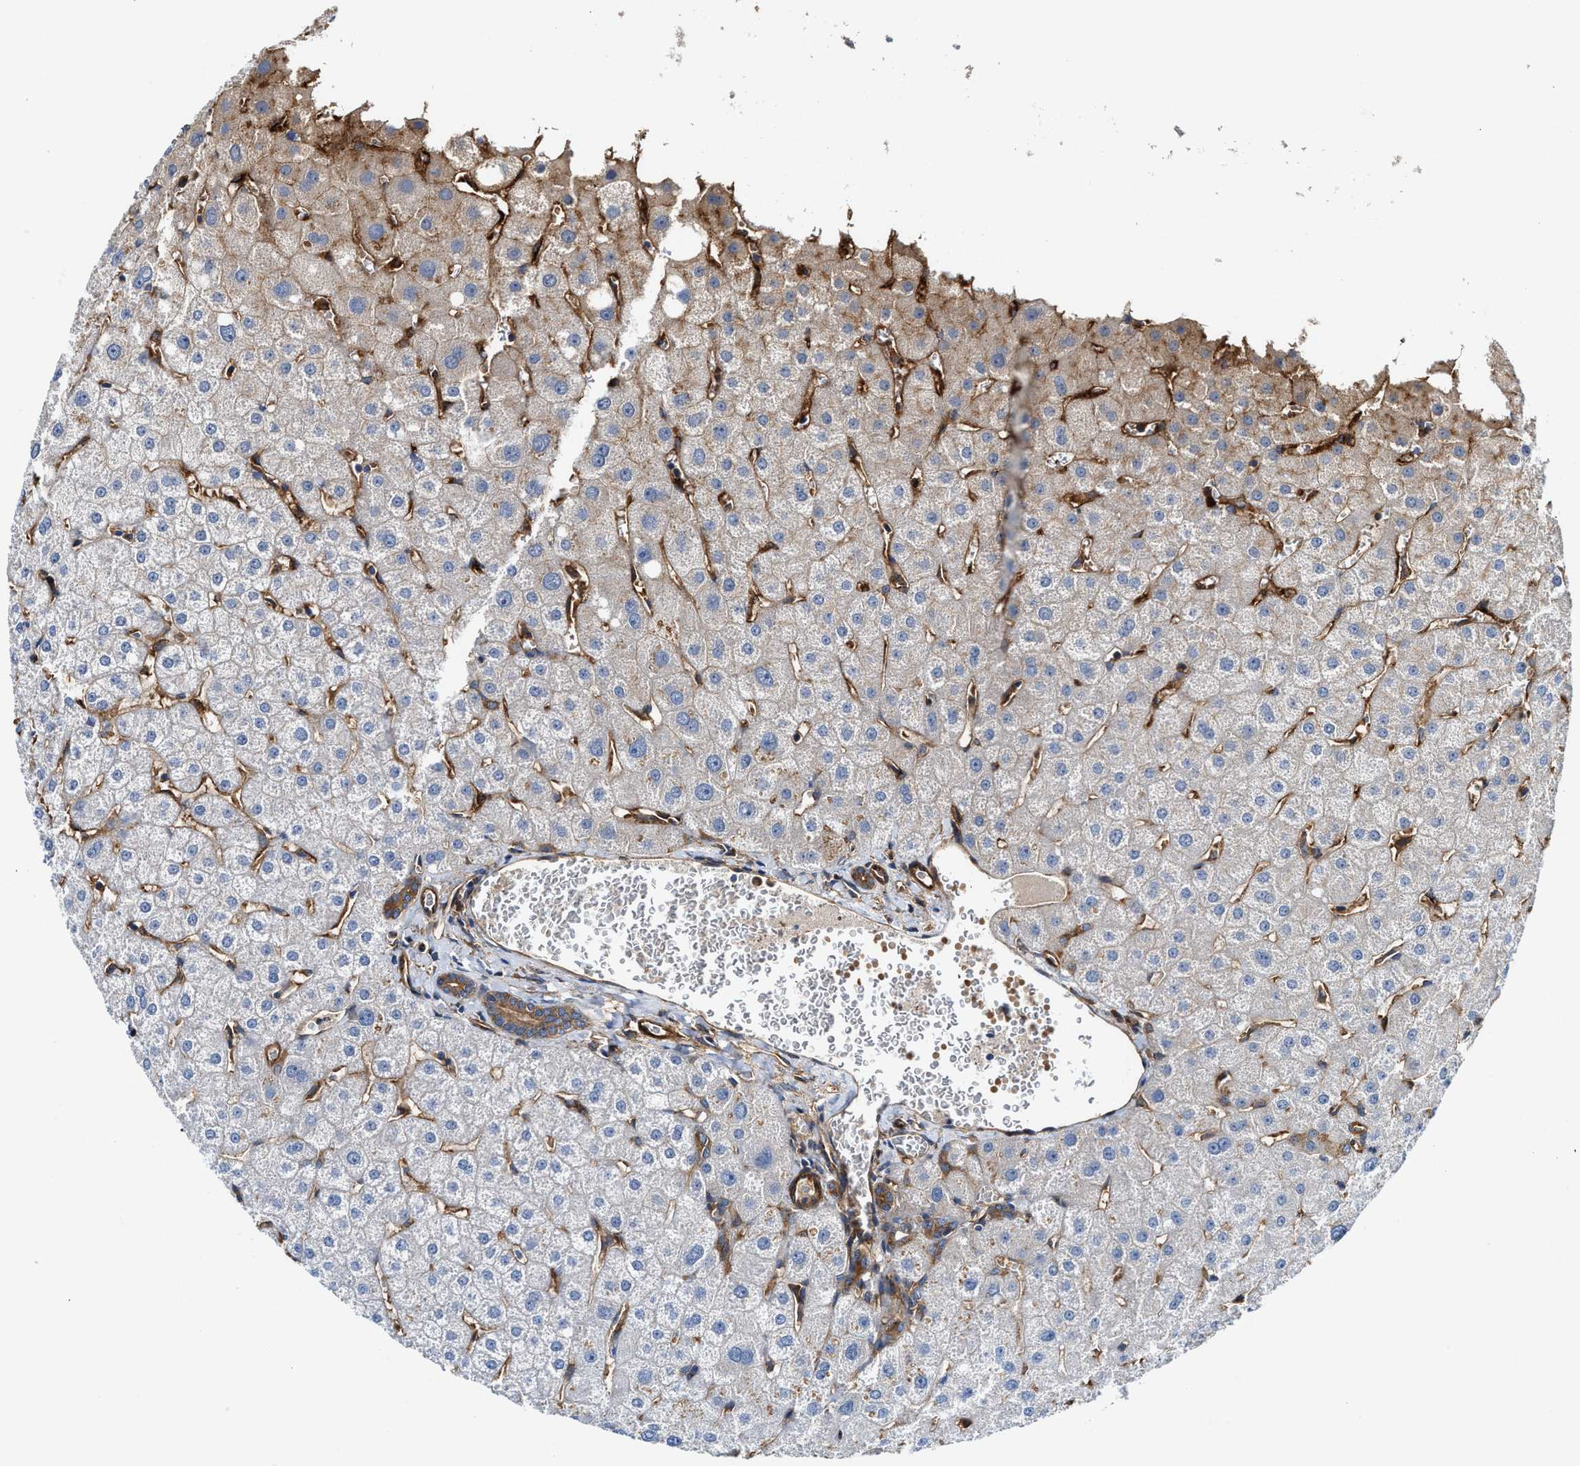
{"staining": {"intensity": "moderate", "quantity": ">75%", "location": "cytoplasmic/membranous"}, "tissue": "liver", "cell_type": "Cholangiocytes", "image_type": "normal", "snomed": [{"axis": "morphology", "description": "Normal tissue, NOS"}, {"axis": "topography", "description": "Liver"}], "caption": "Liver stained for a protein shows moderate cytoplasmic/membranous positivity in cholangiocytes. (Stains: DAB (3,3'-diaminobenzidine) in brown, nuclei in blue, Microscopy: brightfield microscopy at high magnification).", "gene": "HIP1", "patient": {"sex": "male", "age": 73}}